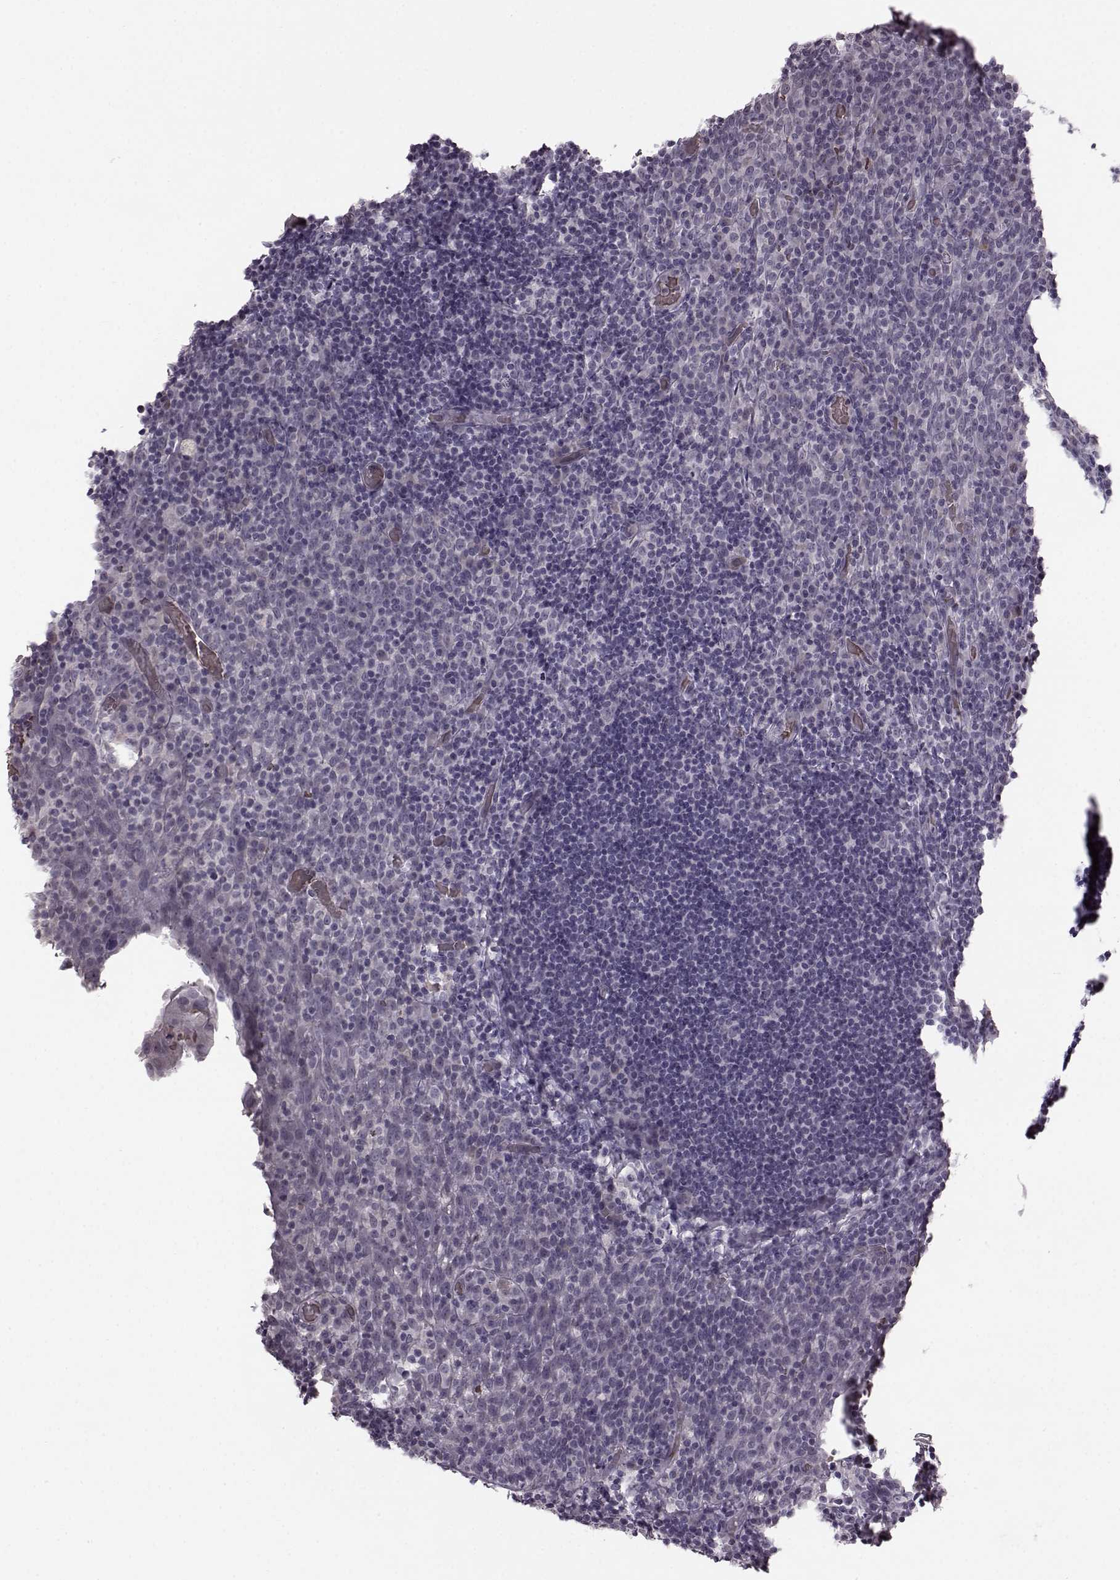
{"staining": {"intensity": "negative", "quantity": "none", "location": "none"}, "tissue": "tonsil", "cell_type": "Germinal center cells", "image_type": "normal", "snomed": [{"axis": "morphology", "description": "Normal tissue, NOS"}, {"axis": "topography", "description": "Tonsil"}], "caption": "Protein analysis of benign tonsil displays no significant staining in germinal center cells. (Stains: DAB IHC with hematoxylin counter stain, Microscopy: brightfield microscopy at high magnification).", "gene": "PROP1", "patient": {"sex": "male", "age": 17}}